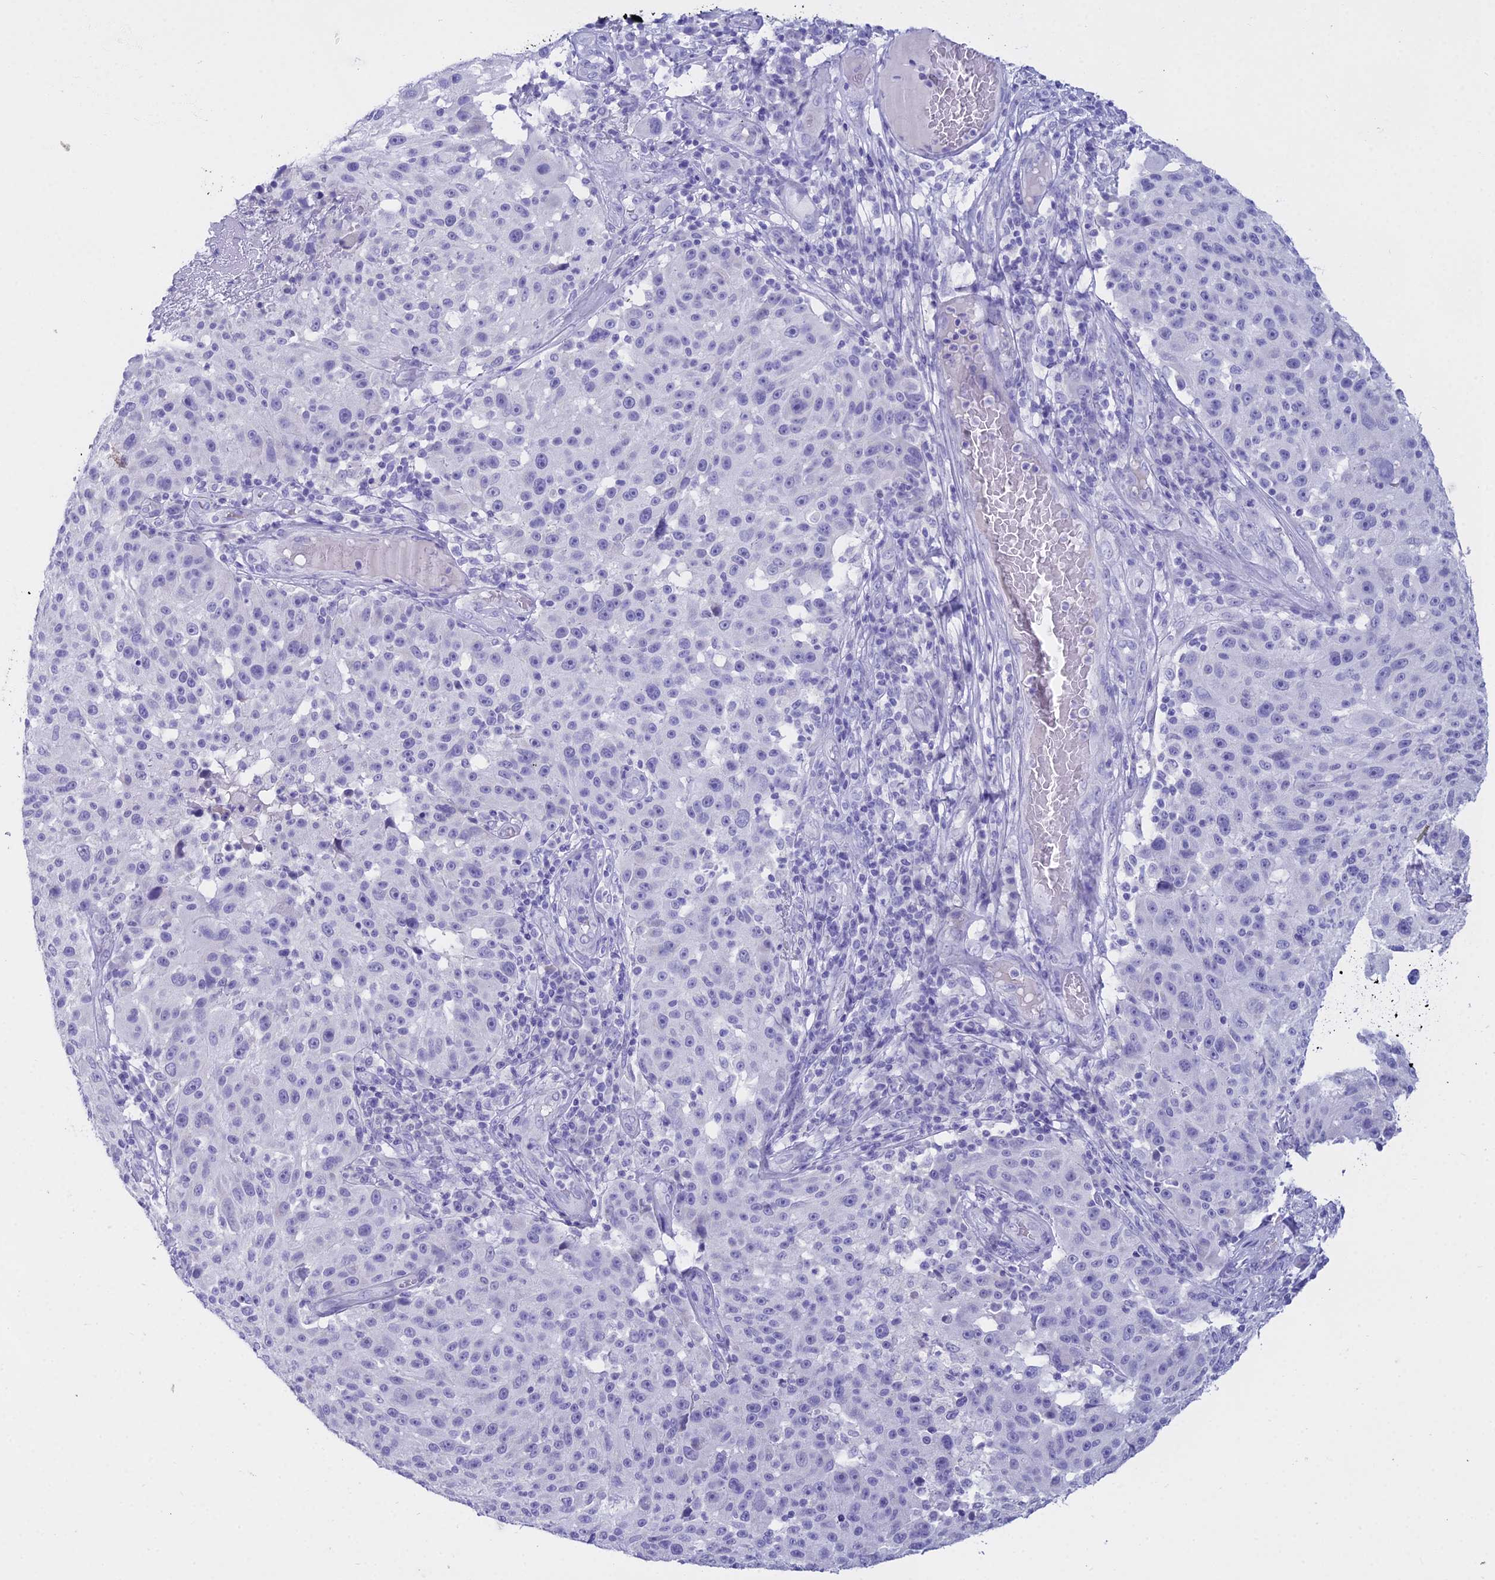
{"staining": {"intensity": "negative", "quantity": "none", "location": "none"}, "tissue": "melanoma", "cell_type": "Tumor cells", "image_type": "cancer", "snomed": [{"axis": "morphology", "description": "Malignant melanoma, NOS"}, {"axis": "topography", "description": "Skin"}], "caption": "Tumor cells show no significant staining in malignant melanoma. Brightfield microscopy of immunohistochemistry stained with DAB (3,3'-diaminobenzidine) (brown) and hematoxylin (blue), captured at high magnification.", "gene": "ALPP", "patient": {"sex": "male", "age": 53}}